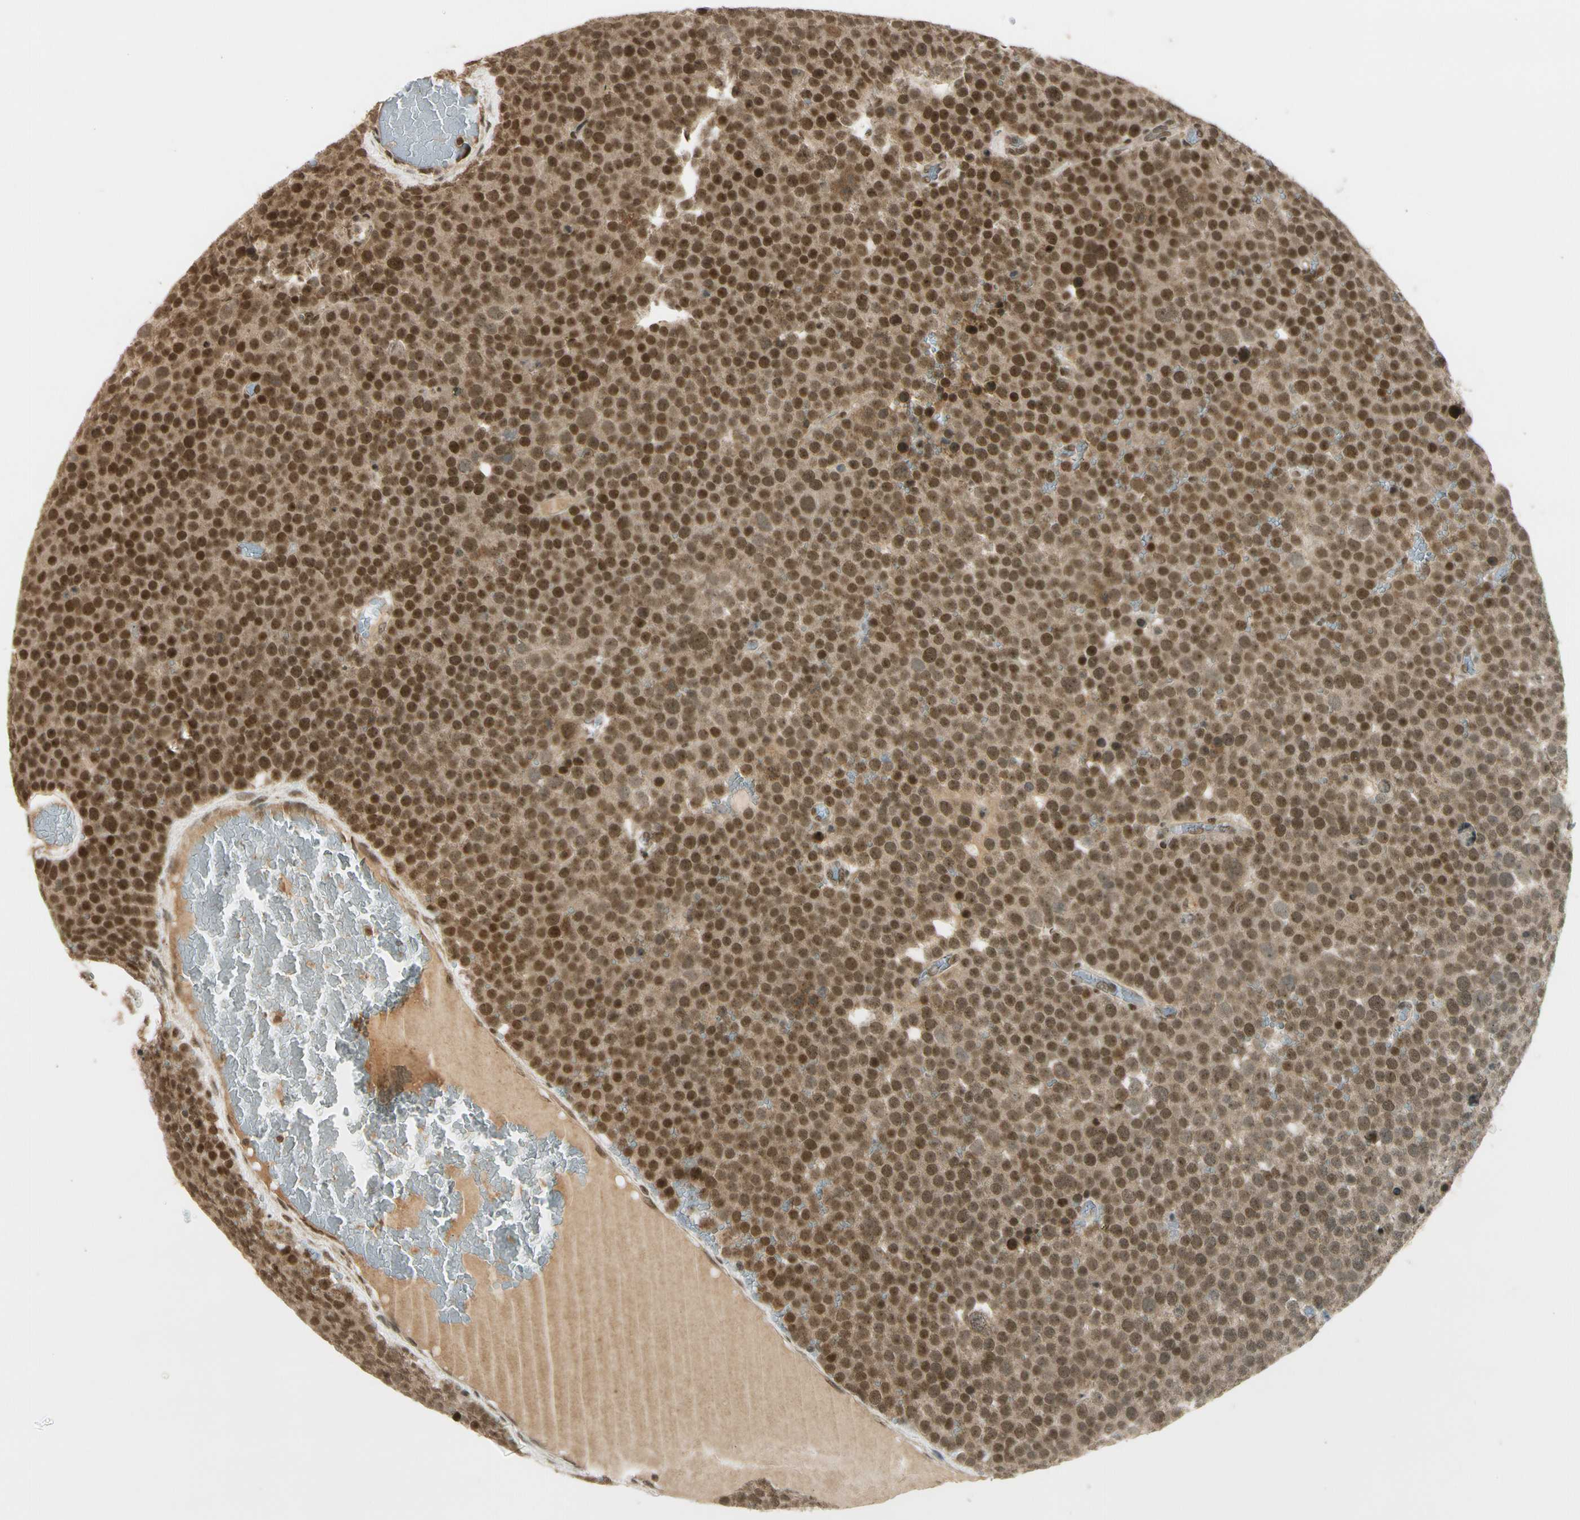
{"staining": {"intensity": "moderate", "quantity": ">75%", "location": "cytoplasmic/membranous,nuclear"}, "tissue": "testis cancer", "cell_type": "Tumor cells", "image_type": "cancer", "snomed": [{"axis": "morphology", "description": "Seminoma, NOS"}, {"axis": "topography", "description": "Testis"}], "caption": "Approximately >75% of tumor cells in human testis cancer (seminoma) demonstrate moderate cytoplasmic/membranous and nuclear protein staining as visualized by brown immunohistochemical staining.", "gene": "ZNF135", "patient": {"sex": "male", "age": 71}}